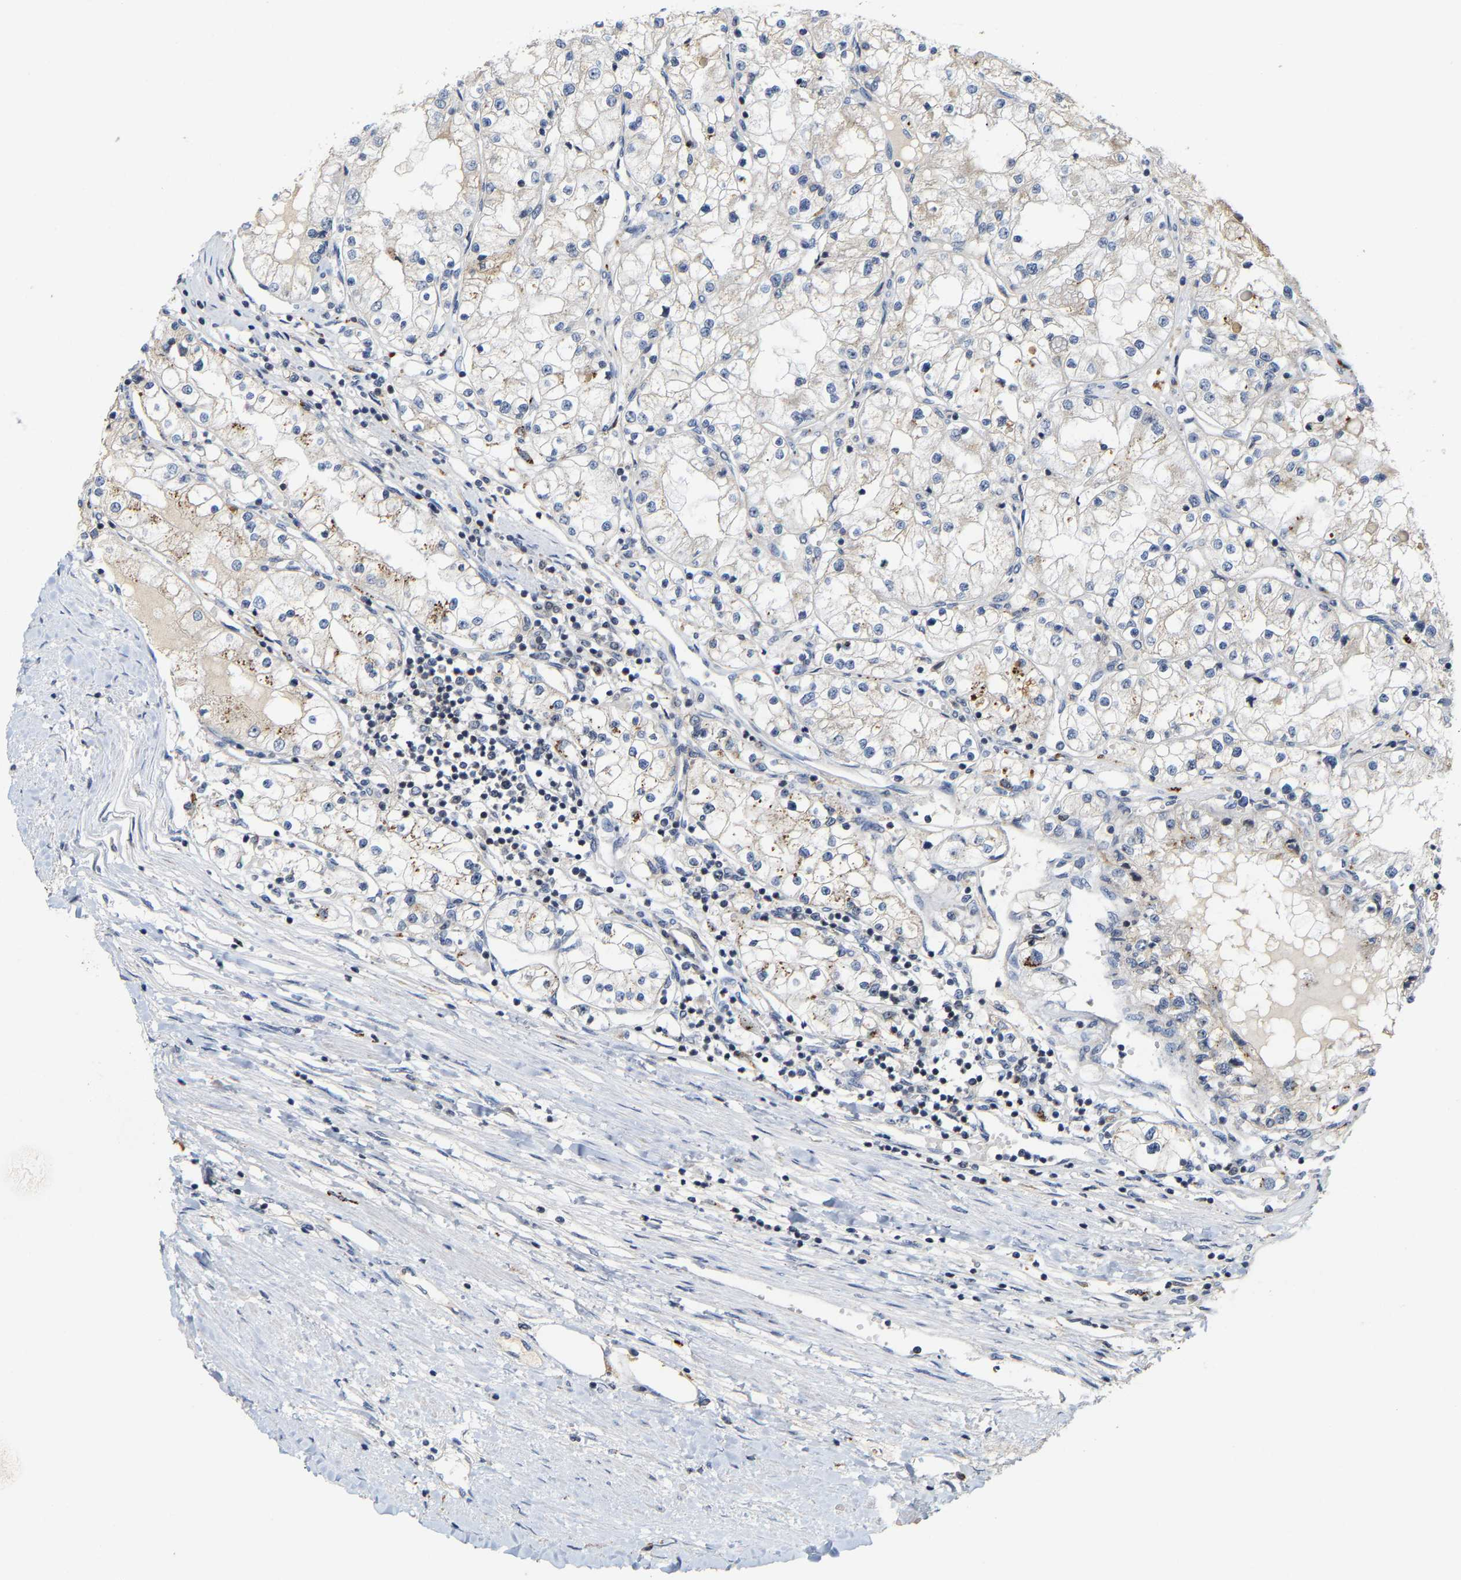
{"staining": {"intensity": "weak", "quantity": "<25%", "location": "cytoplasmic/membranous"}, "tissue": "renal cancer", "cell_type": "Tumor cells", "image_type": "cancer", "snomed": [{"axis": "morphology", "description": "Adenocarcinoma, NOS"}, {"axis": "topography", "description": "Kidney"}], "caption": "Immunohistochemical staining of human adenocarcinoma (renal) exhibits no significant staining in tumor cells. Nuclei are stained in blue.", "gene": "NOP58", "patient": {"sex": "male", "age": 68}}